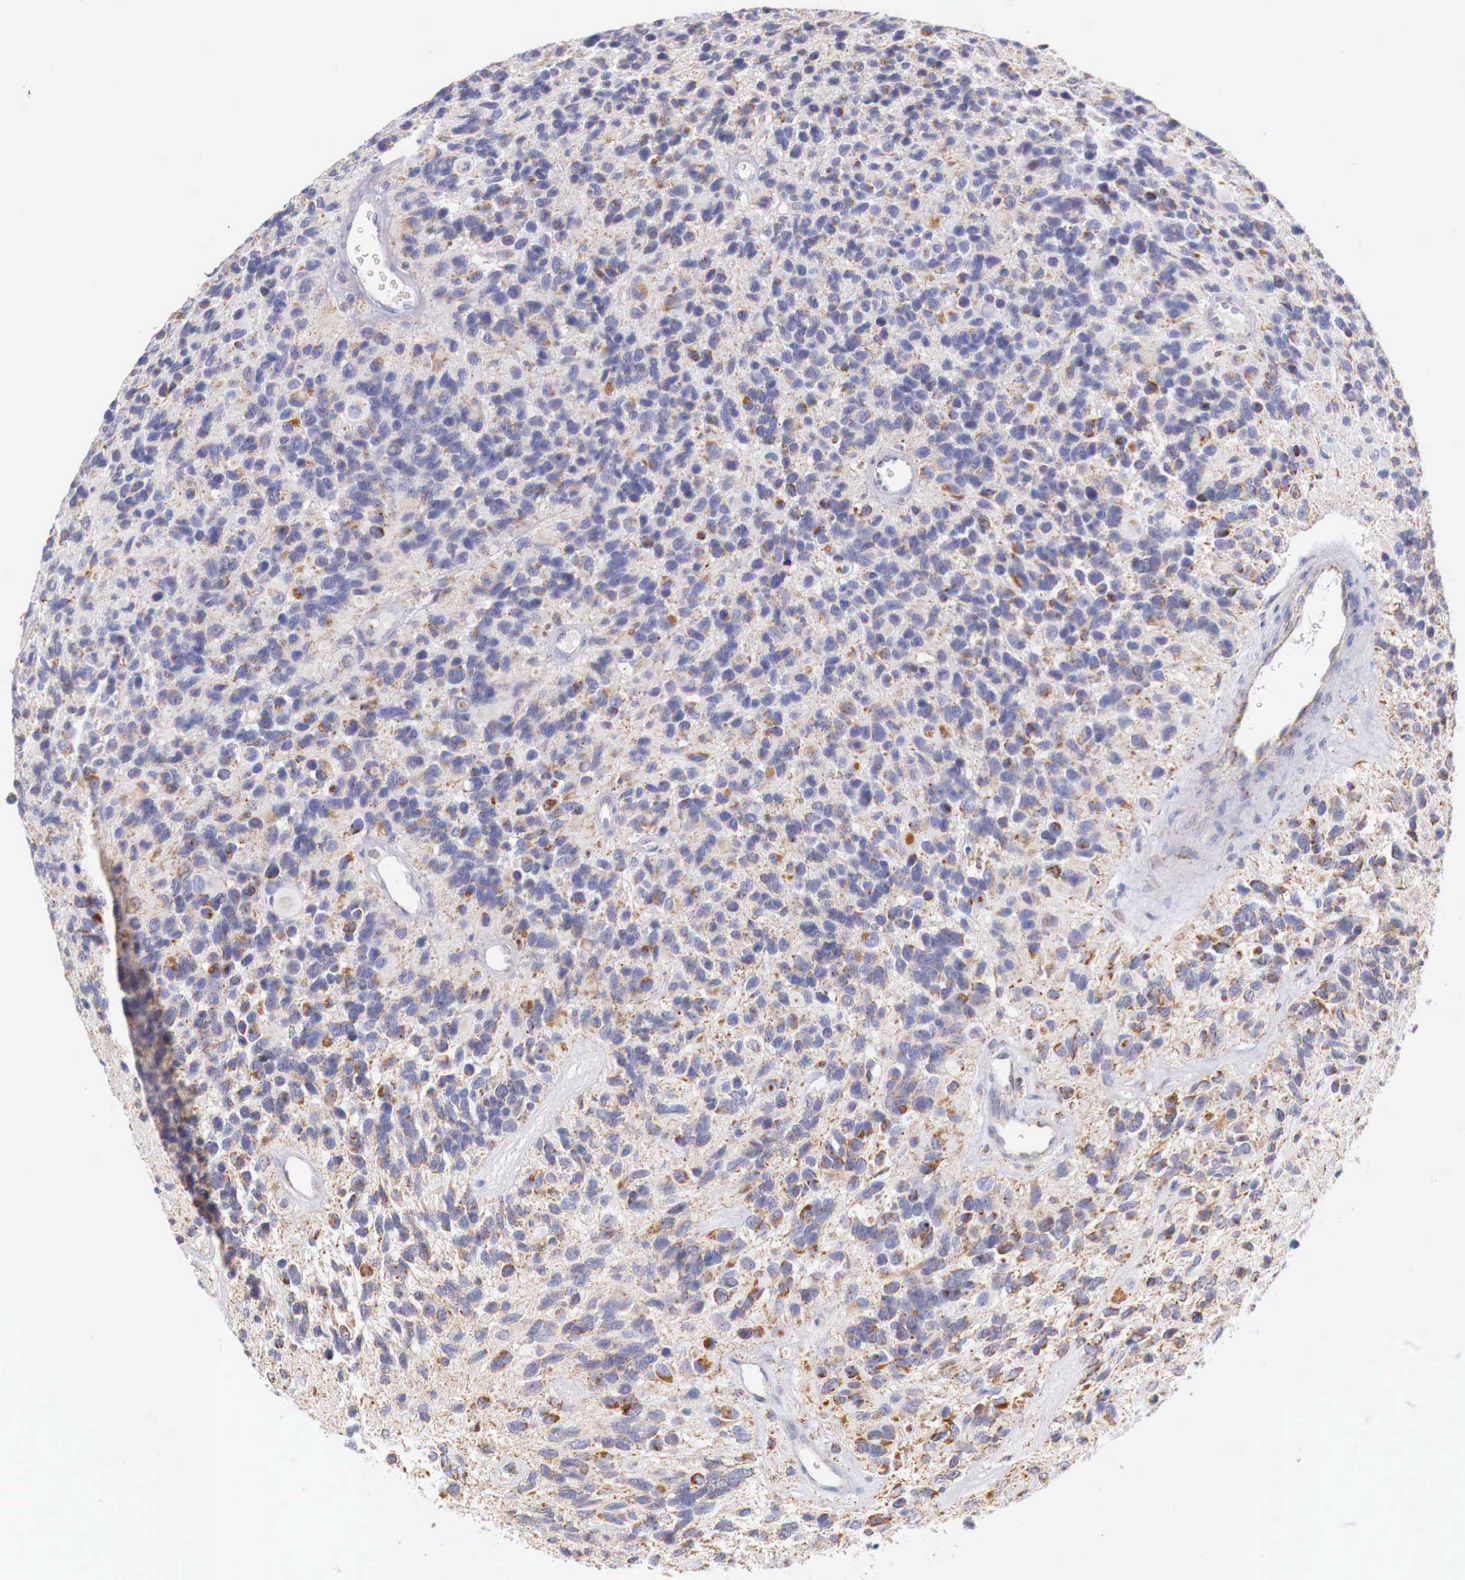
{"staining": {"intensity": "moderate", "quantity": "<25%", "location": "cytoplasmic/membranous"}, "tissue": "glioma", "cell_type": "Tumor cells", "image_type": "cancer", "snomed": [{"axis": "morphology", "description": "Glioma, malignant, High grade"}, {"axis": "topography", "description": "Brain"}], "caption": "Glioma stained for a protein (brown) exhibits moderate cytoplasmic/membranous positive expression in about <25% of tumor cells.", "gene": "IDH3G", "patient": {"sex": "male", "age": 77}}